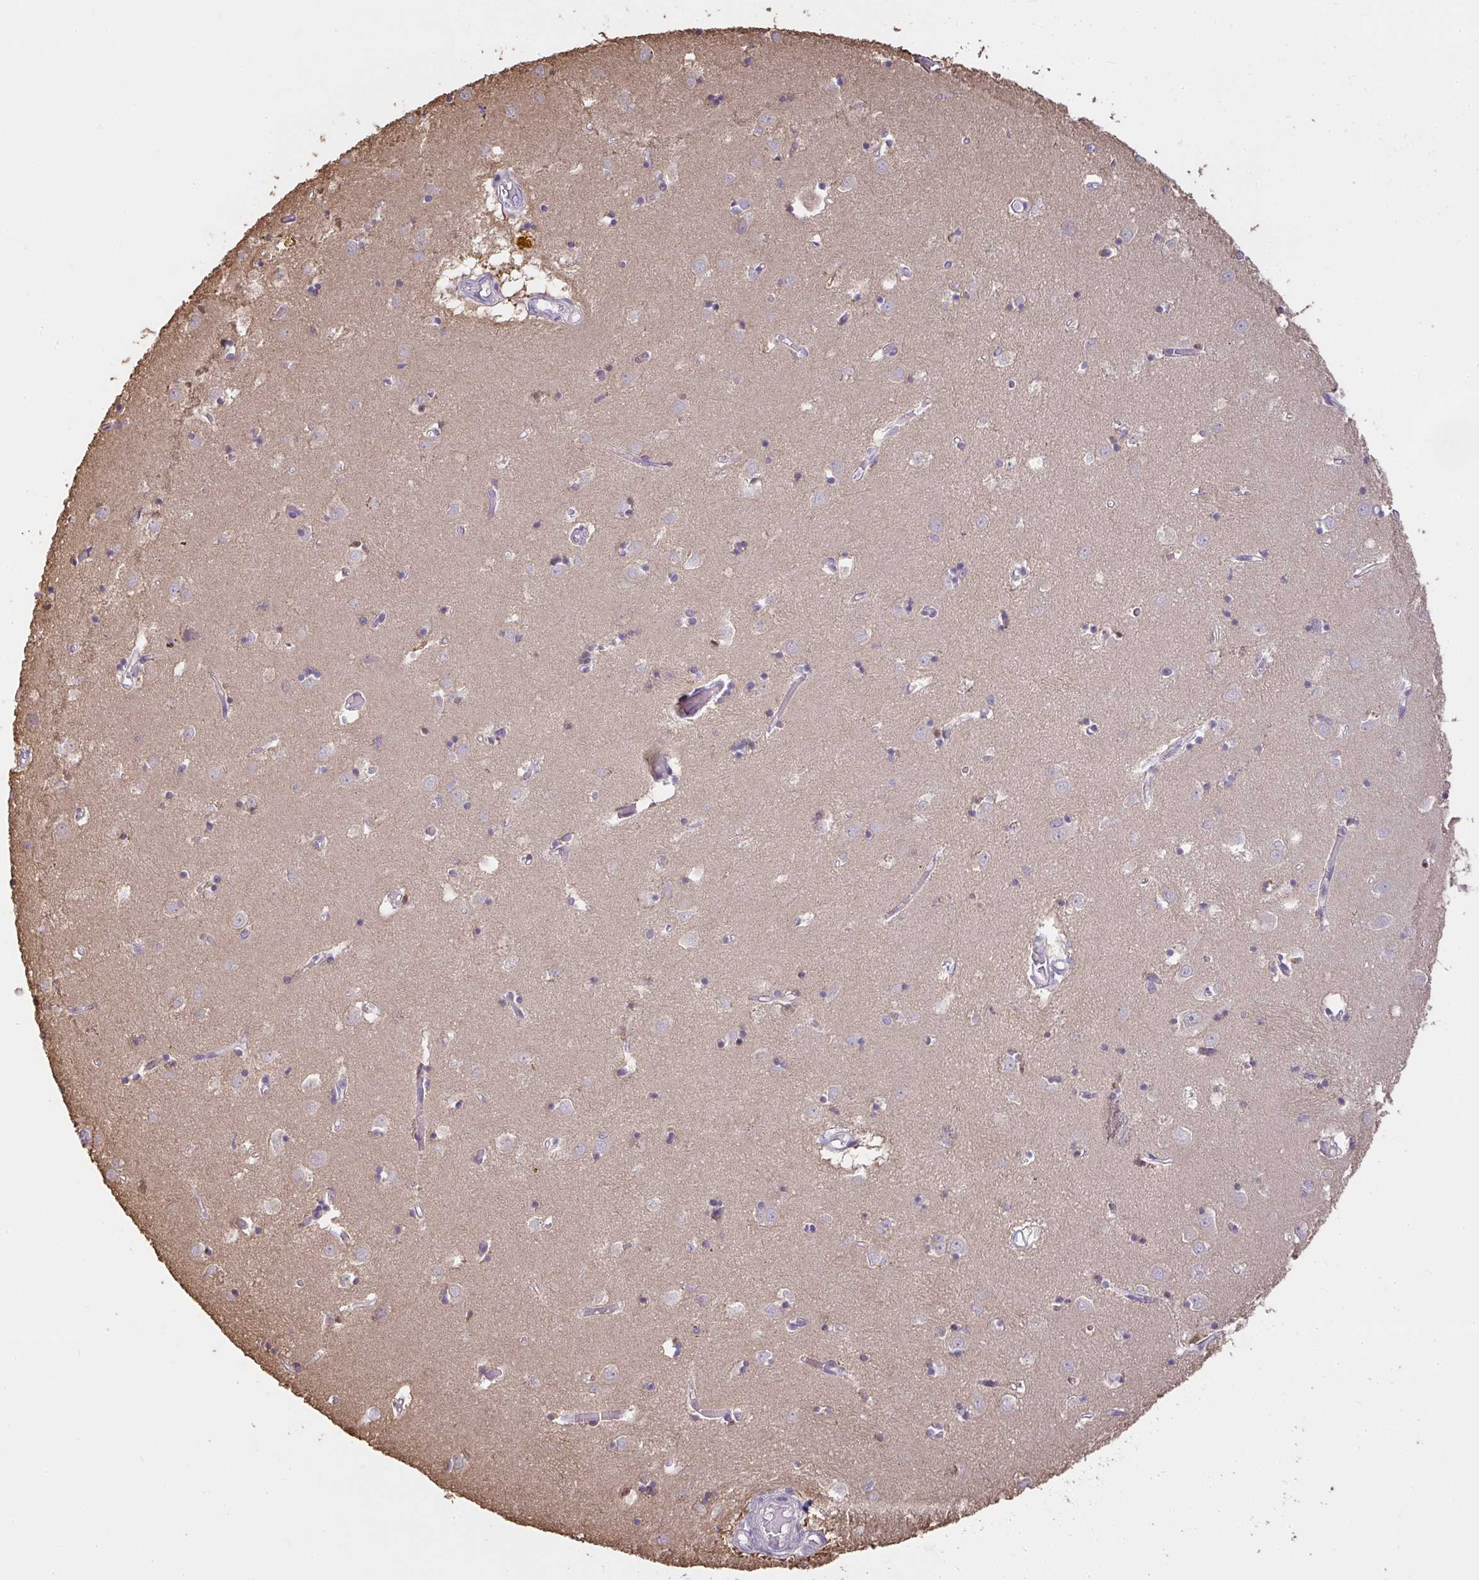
{"staining": {"intensity": "negative", "quantity": "none", "location": "none"}, "tissue": "caudate", "cell_type": "Glial cells", "image_type": "normal", "snomed": [{"axis": "morphology", "description": "Normal tissue, NOS"}, {"axis": "topography", "description": "Lateral ventricle wall"}], "caption": "Immunohistochemistry (IHC) of normal caudate displays no positivity in glial cells.", "gene": "BRINP3", "patient": {"sex": "male", "age": 70}}